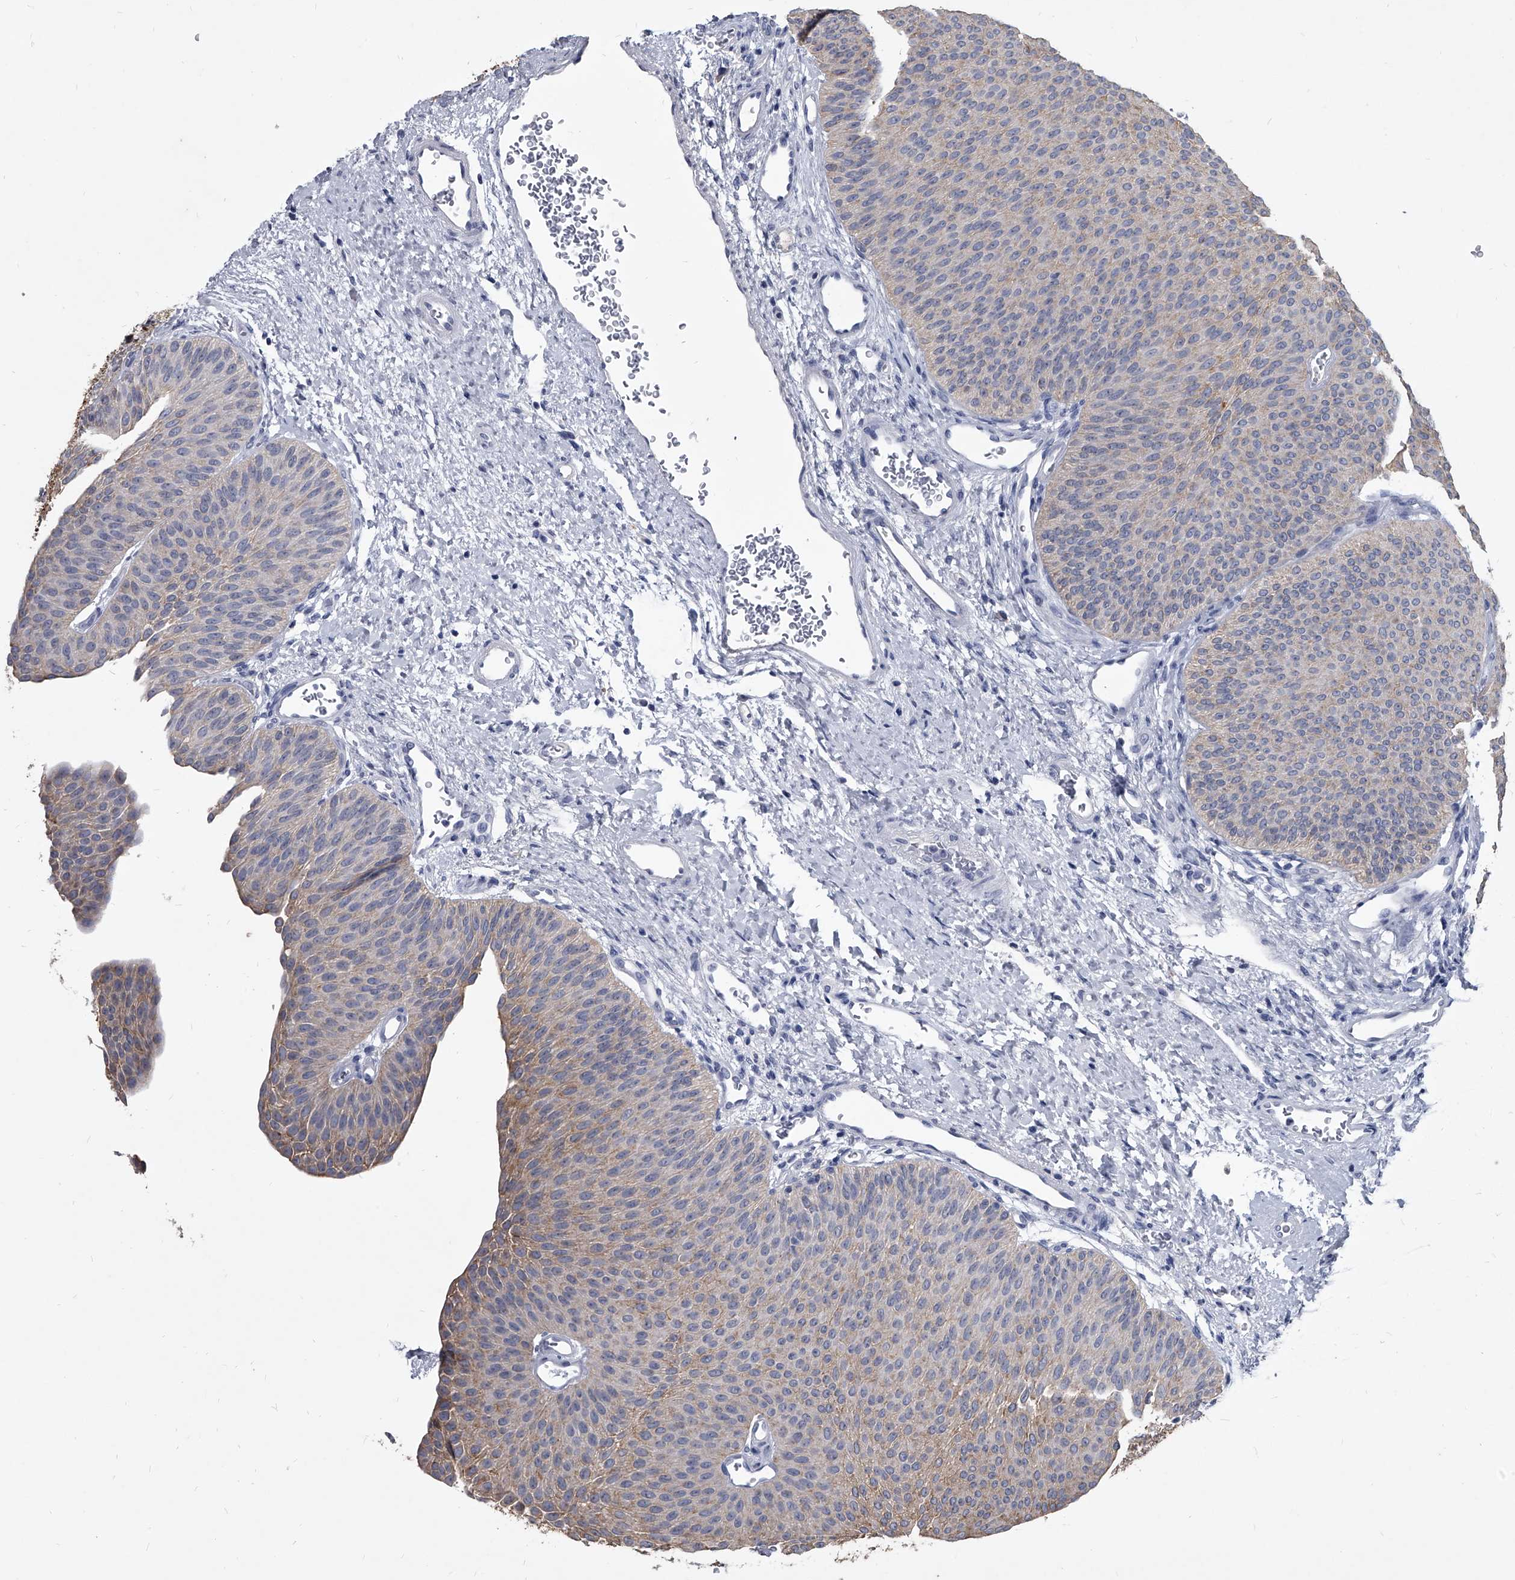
{"staining": {"intensity": "weak", "quantity": "25%-75%", "location": "cytoplasmic/membranous"}, "tissue": "urothelial cancer", "cell_type": "Tumor cells", "image_type": "cancer", "snomed": [{"axis": "morphology", "description": "Urothelial carcinoma, Low grade"}, {"axis": "topography", "description": "Urinary bladder"}], "caption": "Immunohistochemistry (IHC) image of neoplastic tissue: human low-grade urothelial carcinoma stained using immunohistochemistry (IHC) exhibits low levels of weak protein expression localized specifically in the cytoplasmic/membranous of tumor cells, appearing as a cytoplasmic/membranous brown color.", "gene": "BCAS1", "patient": {"sex": "female", "age": 60}}